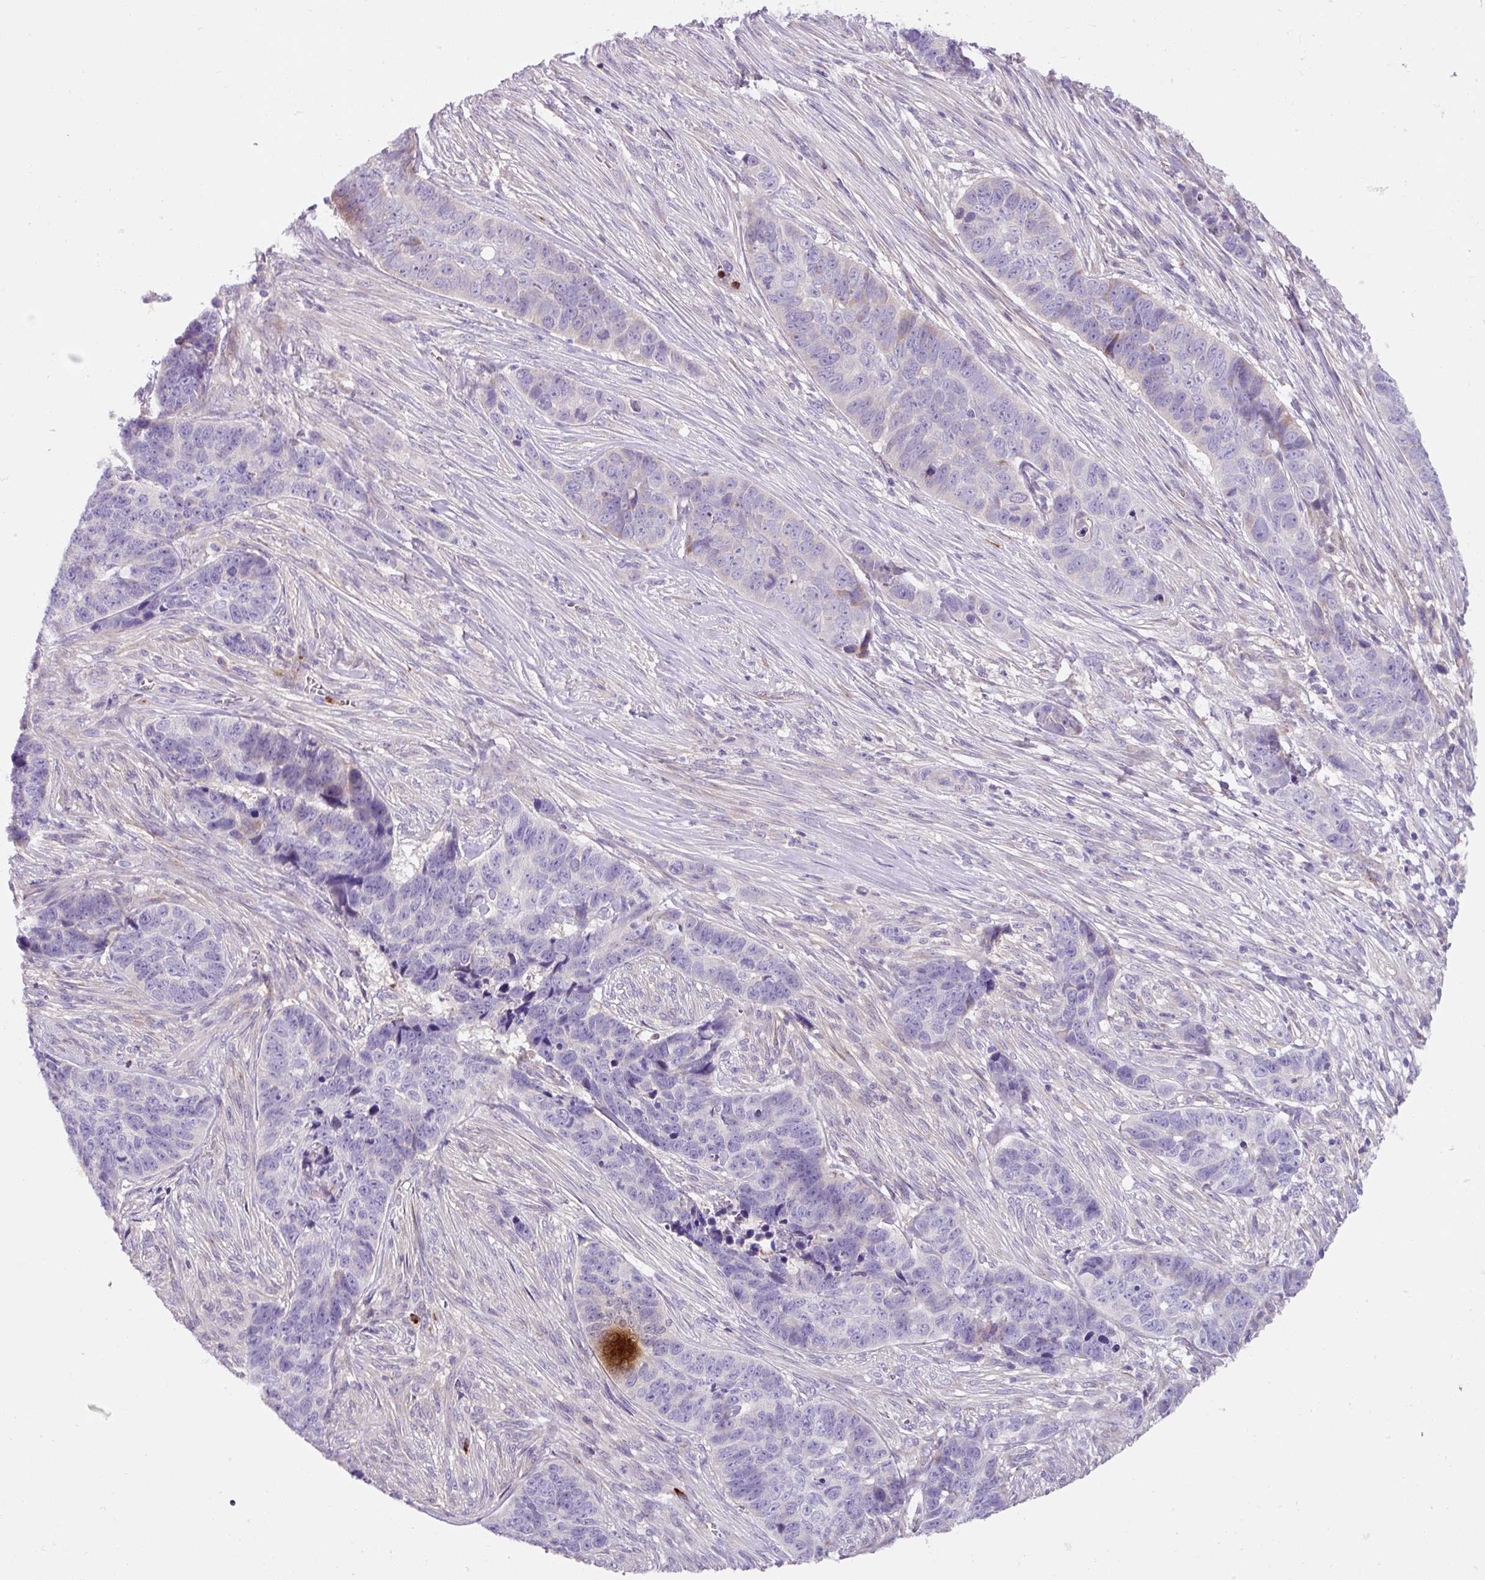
{"staining": {"intensity": "negative", "quantity": "none", "location": "none"}, "tissue": "skin cancer", "cell_type": "Tumor cells", "image_type": "cancer", "snomed": [{"axis": "morphology", "description": "Basal cell carcinoma"}, {"axis": "topography", "description": "Skin"}], "caption": "Immunohistochemistry (IHC) of skin basal cell carcinoma reveals no positivity in tumor cells.", "gene": "CRISP3", "patient": {"sex": "female", "age": 82}}